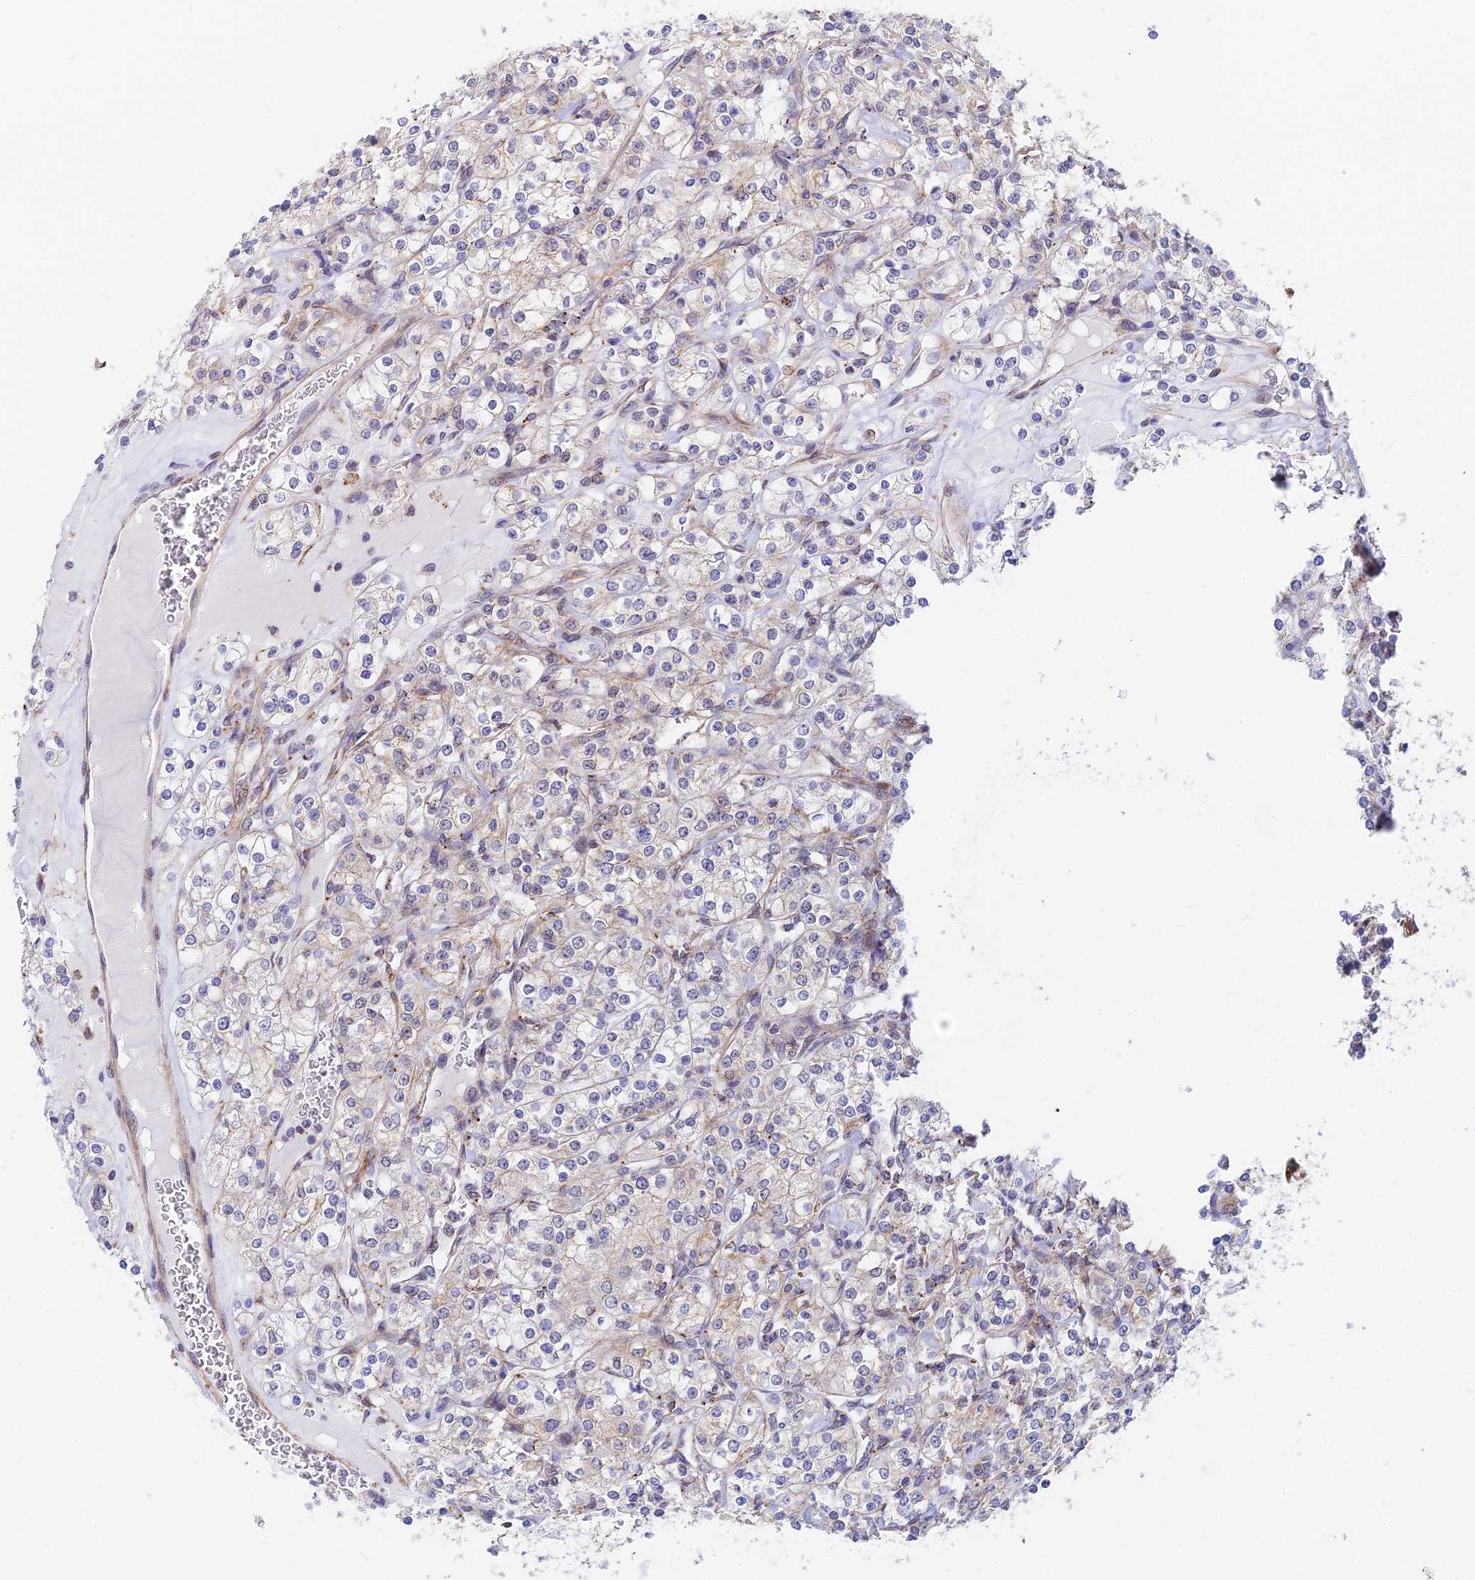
{"staining": {"intensity": "negative", "quantity": "none", "location": "none"}, "tissue": "renal cancer", "cell_type": "Tumor cells", "image_type": "cancer", "snomed": [{"axis": "morphology", "description": "Adenocarcinoma, NOS"}, {"axis": "topography", "description": "Kidney"}], "caption": "High power microscopy image of an immunohistochemistry photomicrograph of renal adenocarcinoma, revealing no significant positivity in tumor cells.", "gene": "VSTM2L", "patient": {"sex": "male", "age": 77}}